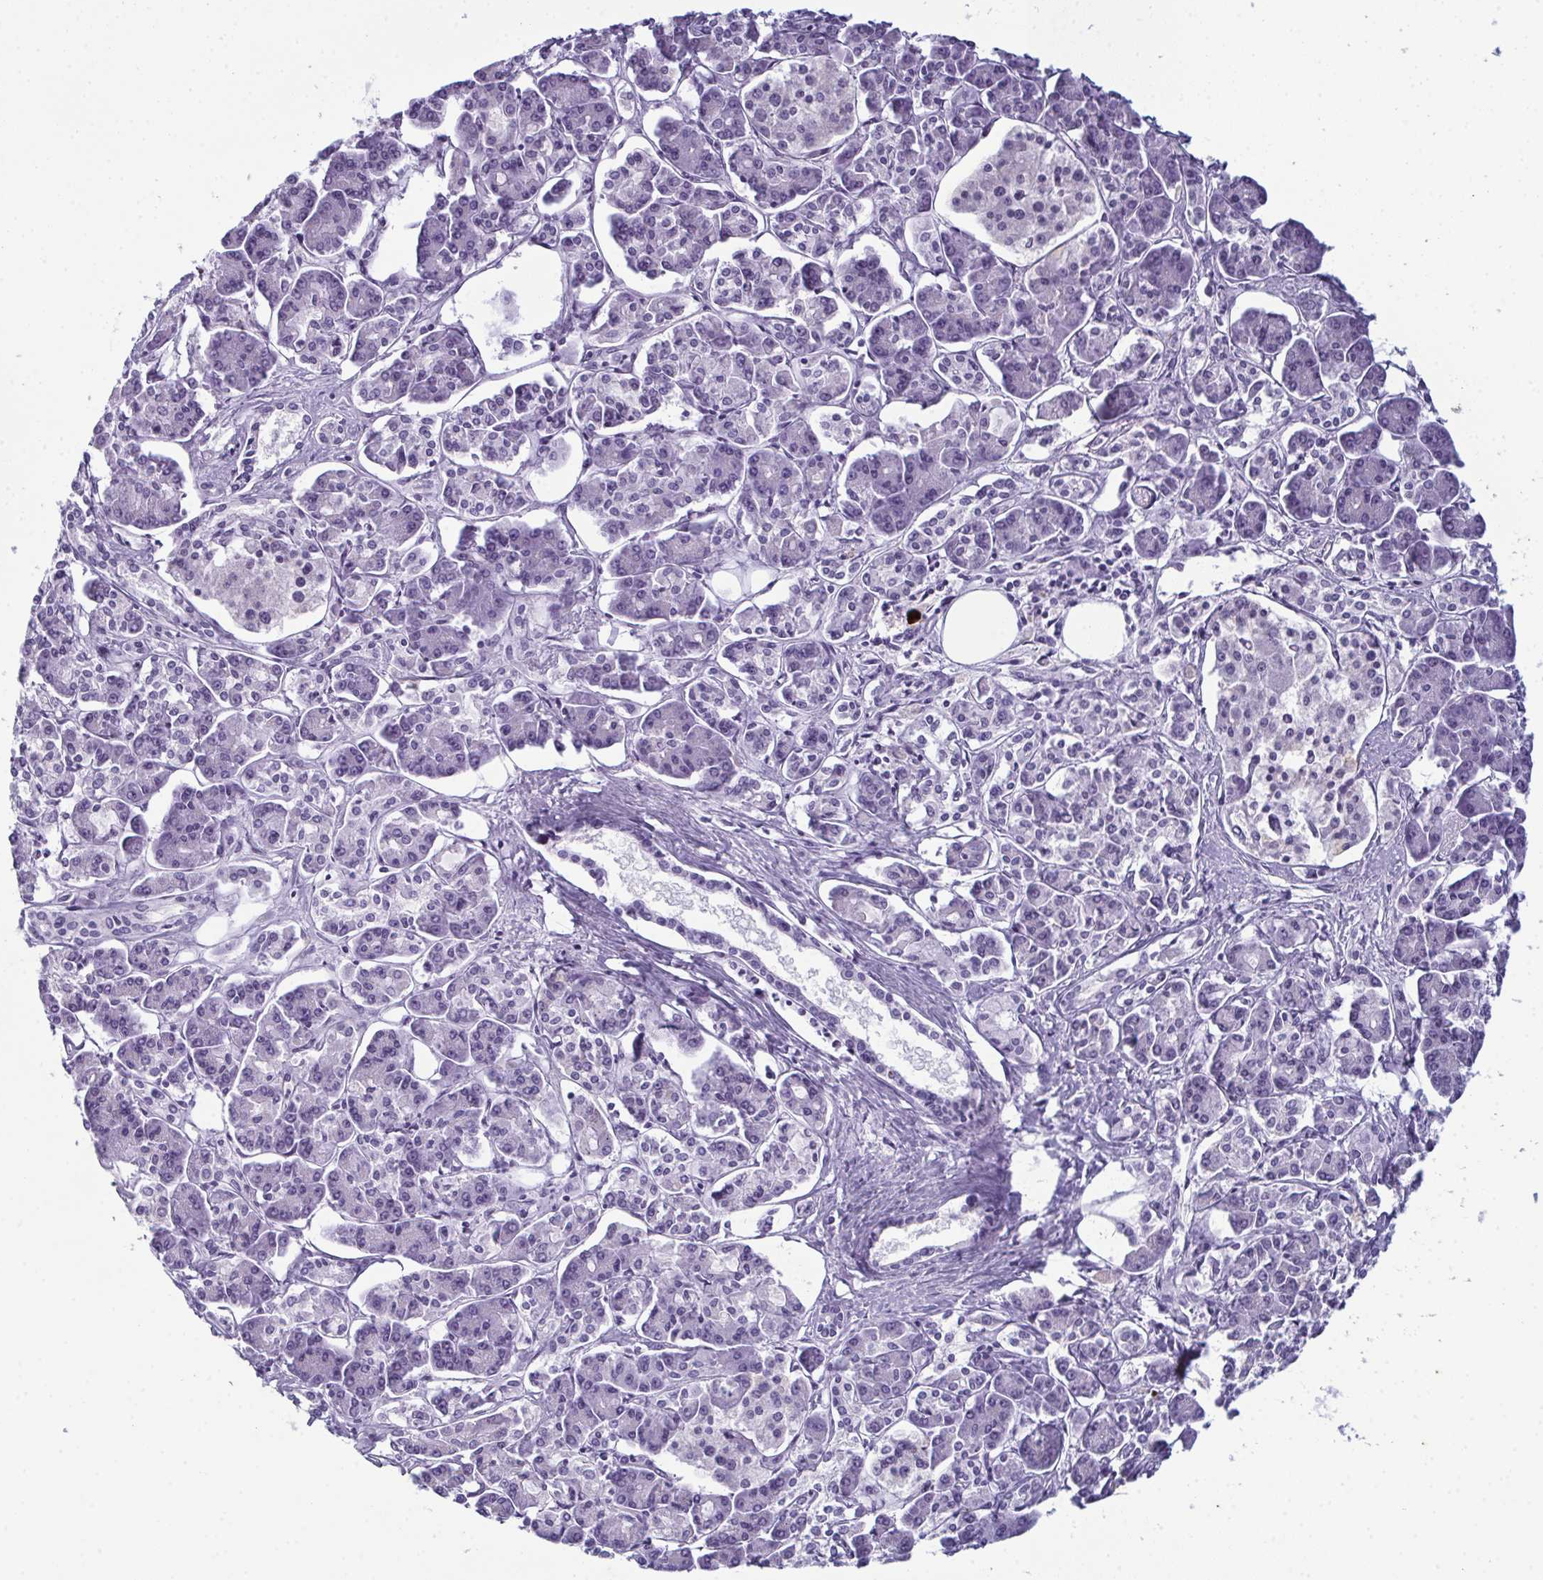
{"staining": {"intensity": "negative", "quantity": "none", "location": "none"}, "tissue": "pancreatic cancer", "cell_type": "Tumor cells", "image_type": "cancer", "snomed": [{"axis": "morphology", "description": "Adenocarcinoma, NOS"}, {"axis": "topography", "description": "Pancreas"}], "caption": "Pancreatic adenocarcinoma was stained to show a protein in brown. There is no significant expression in tumor cells. (Brightfield microscopy of DAB immunohistochemistry (IHC) at high magnification).", "gene": "RBM7", "patient": {"sex": "male", "age": 85}}